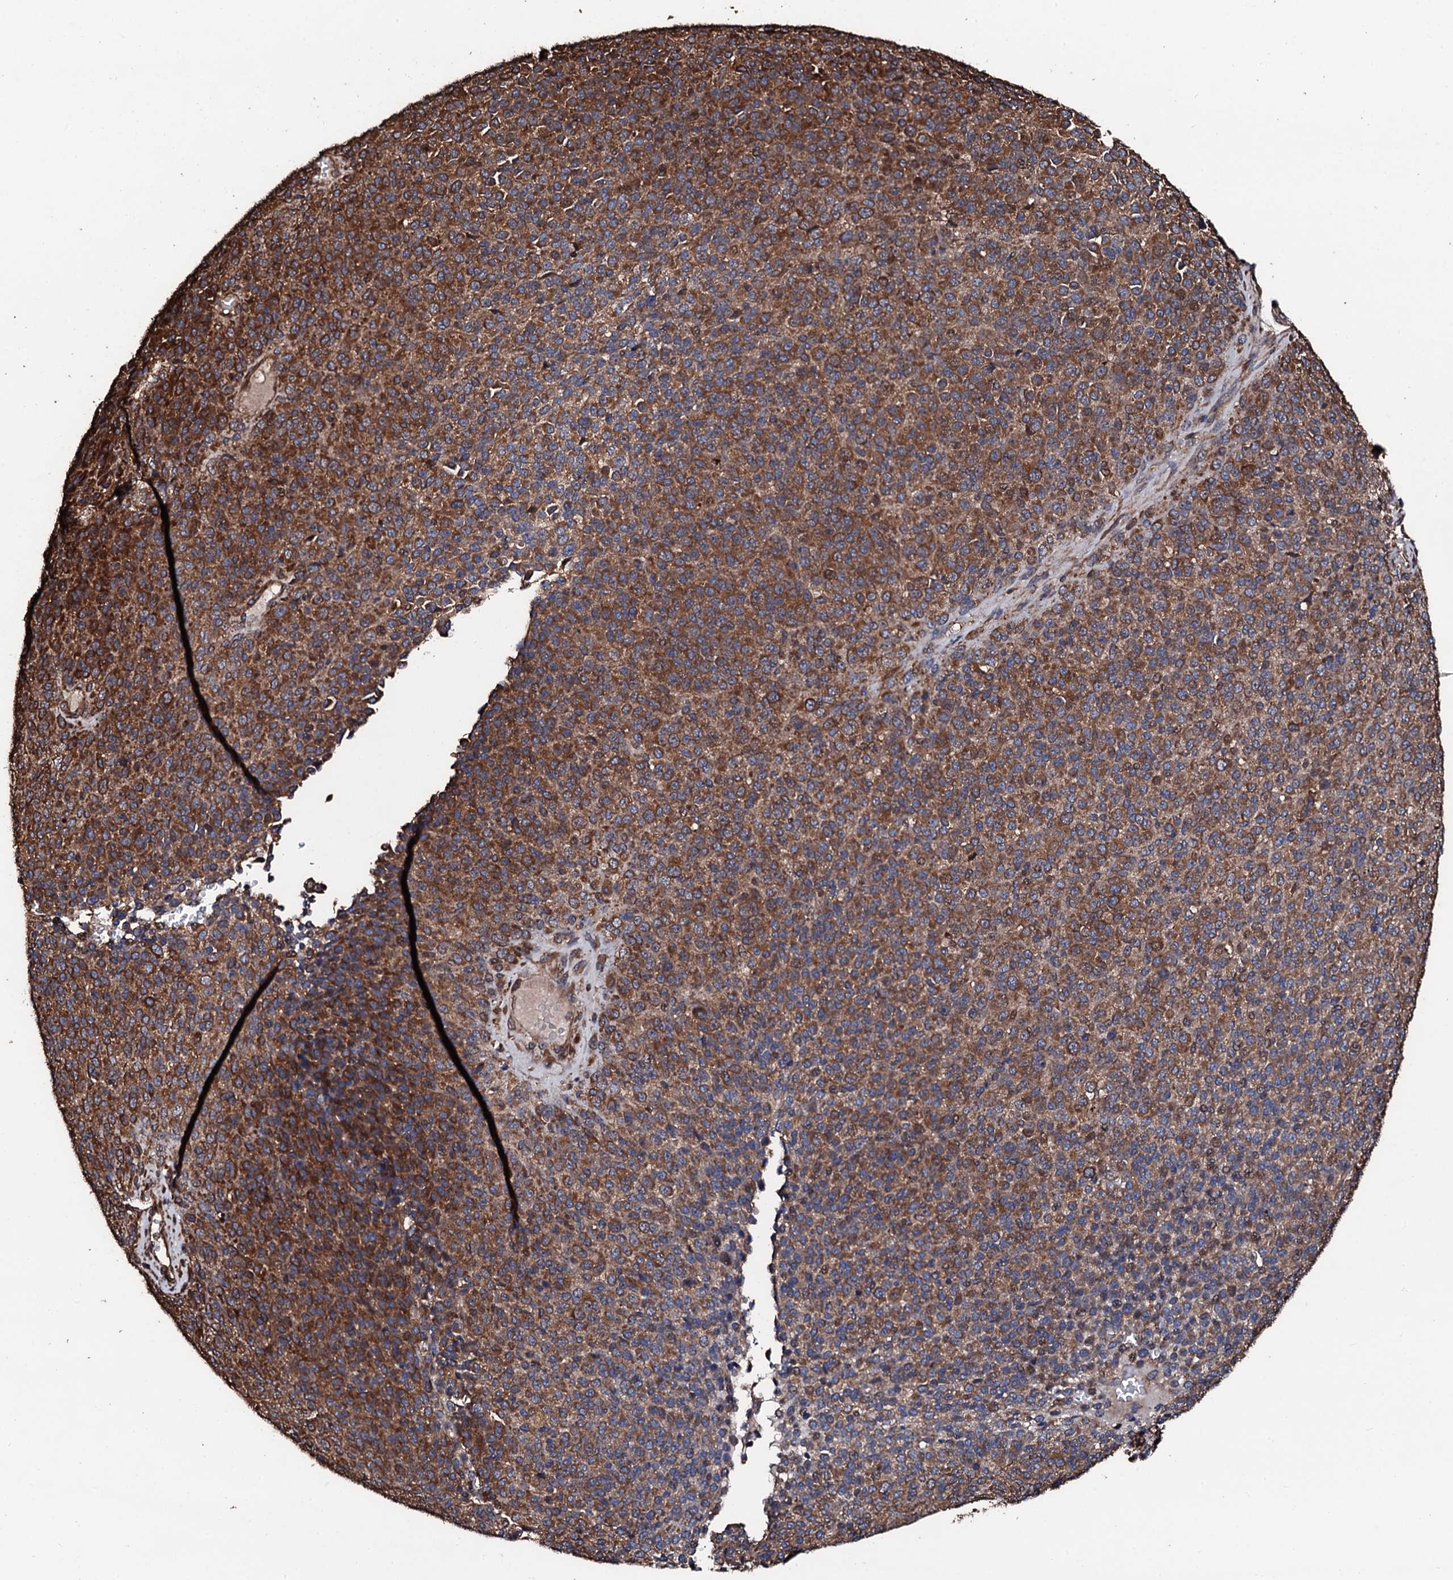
{"staining": {"intensity": "strong", "quantity": ">75%", "location": "cytoplasmic/membranous"}, "tissue": "melanoma", "cell_type": "Tumor cells", "image_type": "cancer", "snomed": [{"axis": "morphology", "description": "Malignant melanoma, Metastatic site"}, {"axis": "topography", "description": "Brain"}], "caption": "Protein staining by immunohistochemistry (IHC) shows strong cytoplasmic/membranous expression in approximately >75% of tumor cells in melanoma. The protein of interest is stained brown, and the nuclei are stained in blue (DAB IHC with brightfield microscopy, high magnification).", "gene": "CKAP5", "patient": {"sex": "female", "age": 56}}